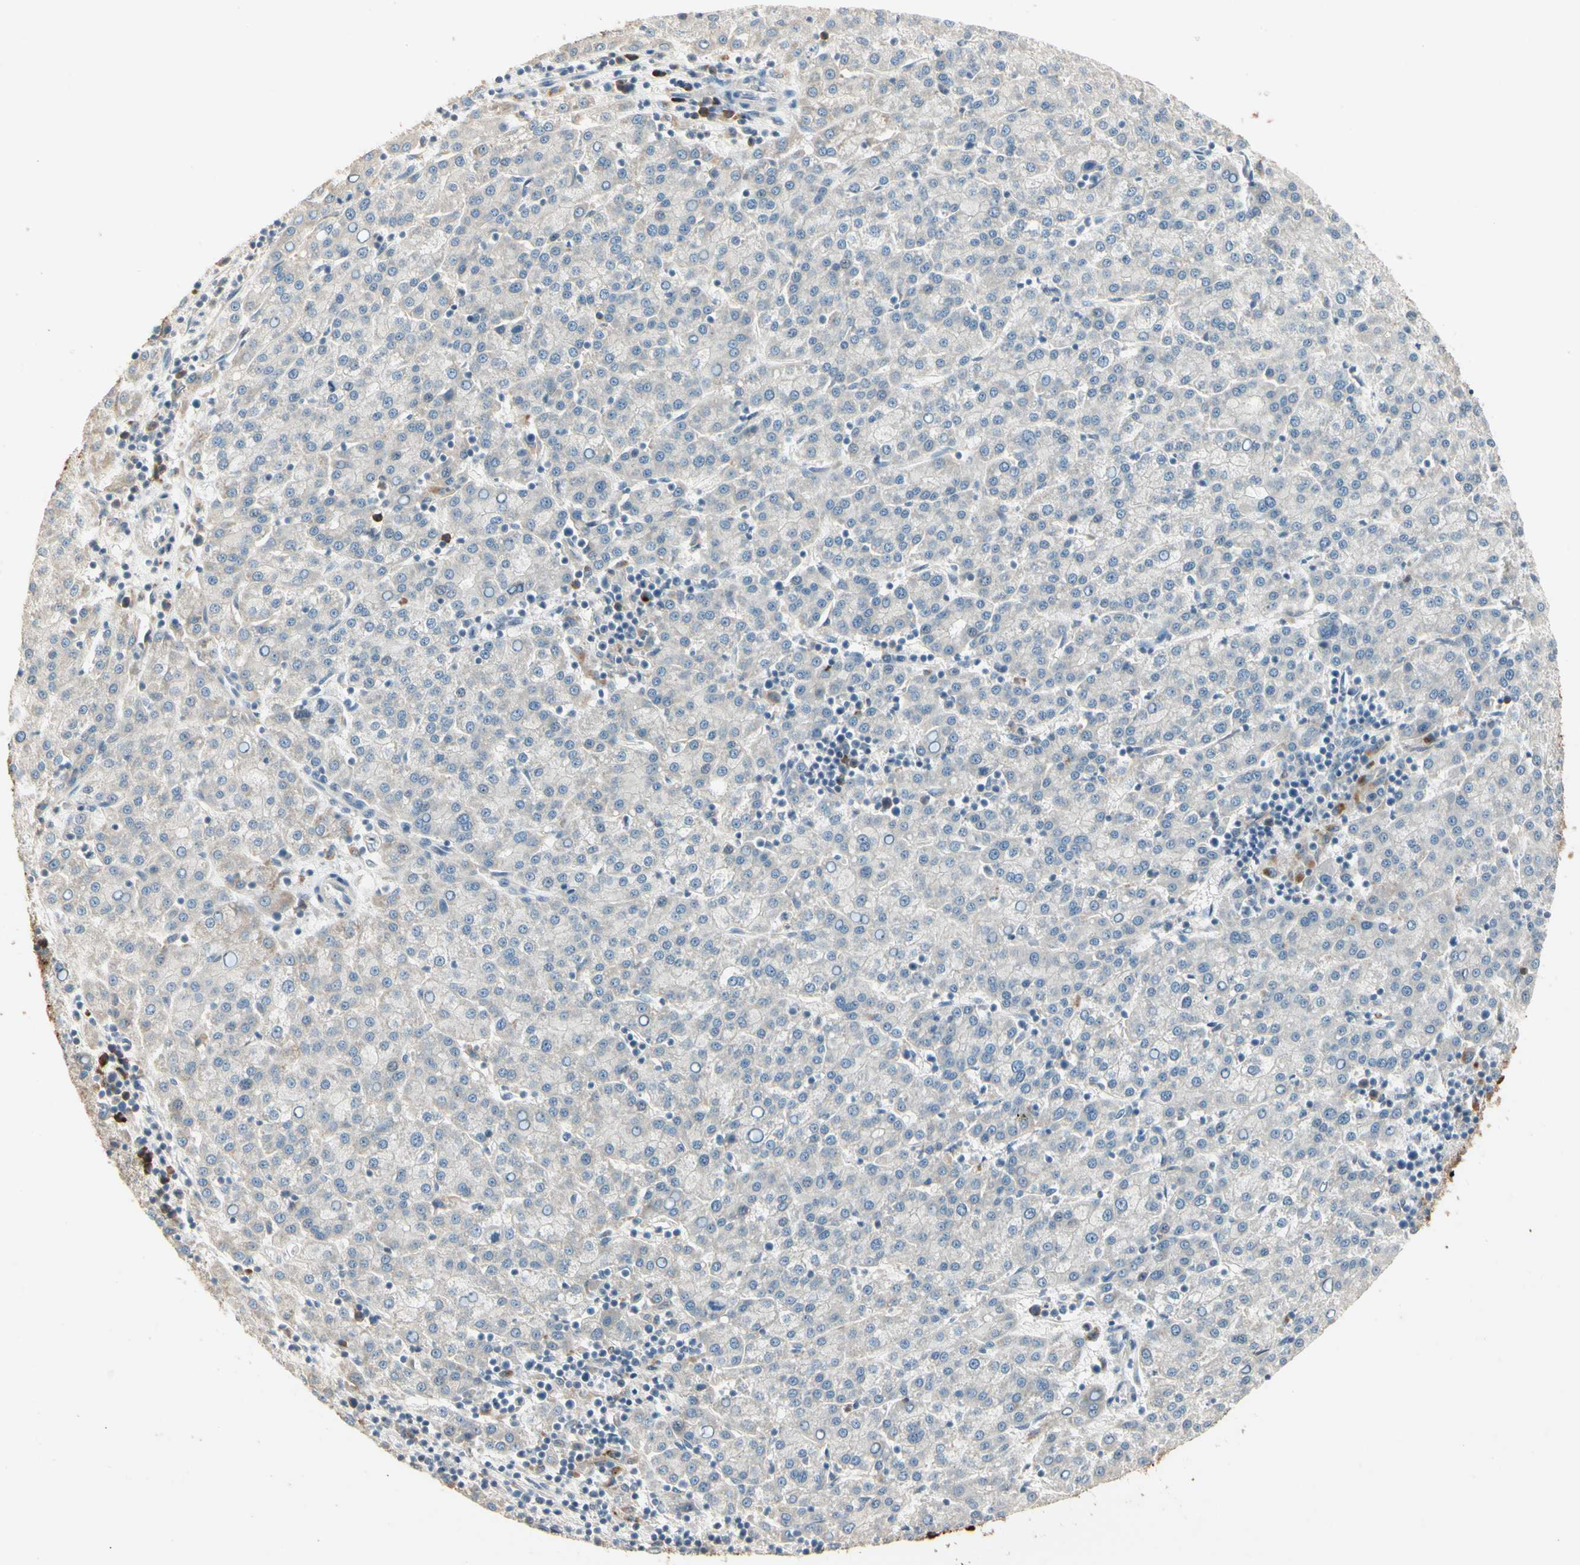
{"staining": {"intensity": "weak", "quantity": "<25%", "location": "cytoplasmic/membranous"}, "tissue": "liver cancer", "cell_type": "Tumor cells", "image_type": "cancer", "snomed": [{"axis": "morphology", "description": "Carcinoma, Hepatocellular, NOS"}, {"axis": "topography", "description": "Liver"}], "caption": "This is an immunohistochemistry photomicrograph of liver cancer. There is no staining in tumor cells.", "gene": "SKIL", "patient": {"sex": "female", "age": 58}}